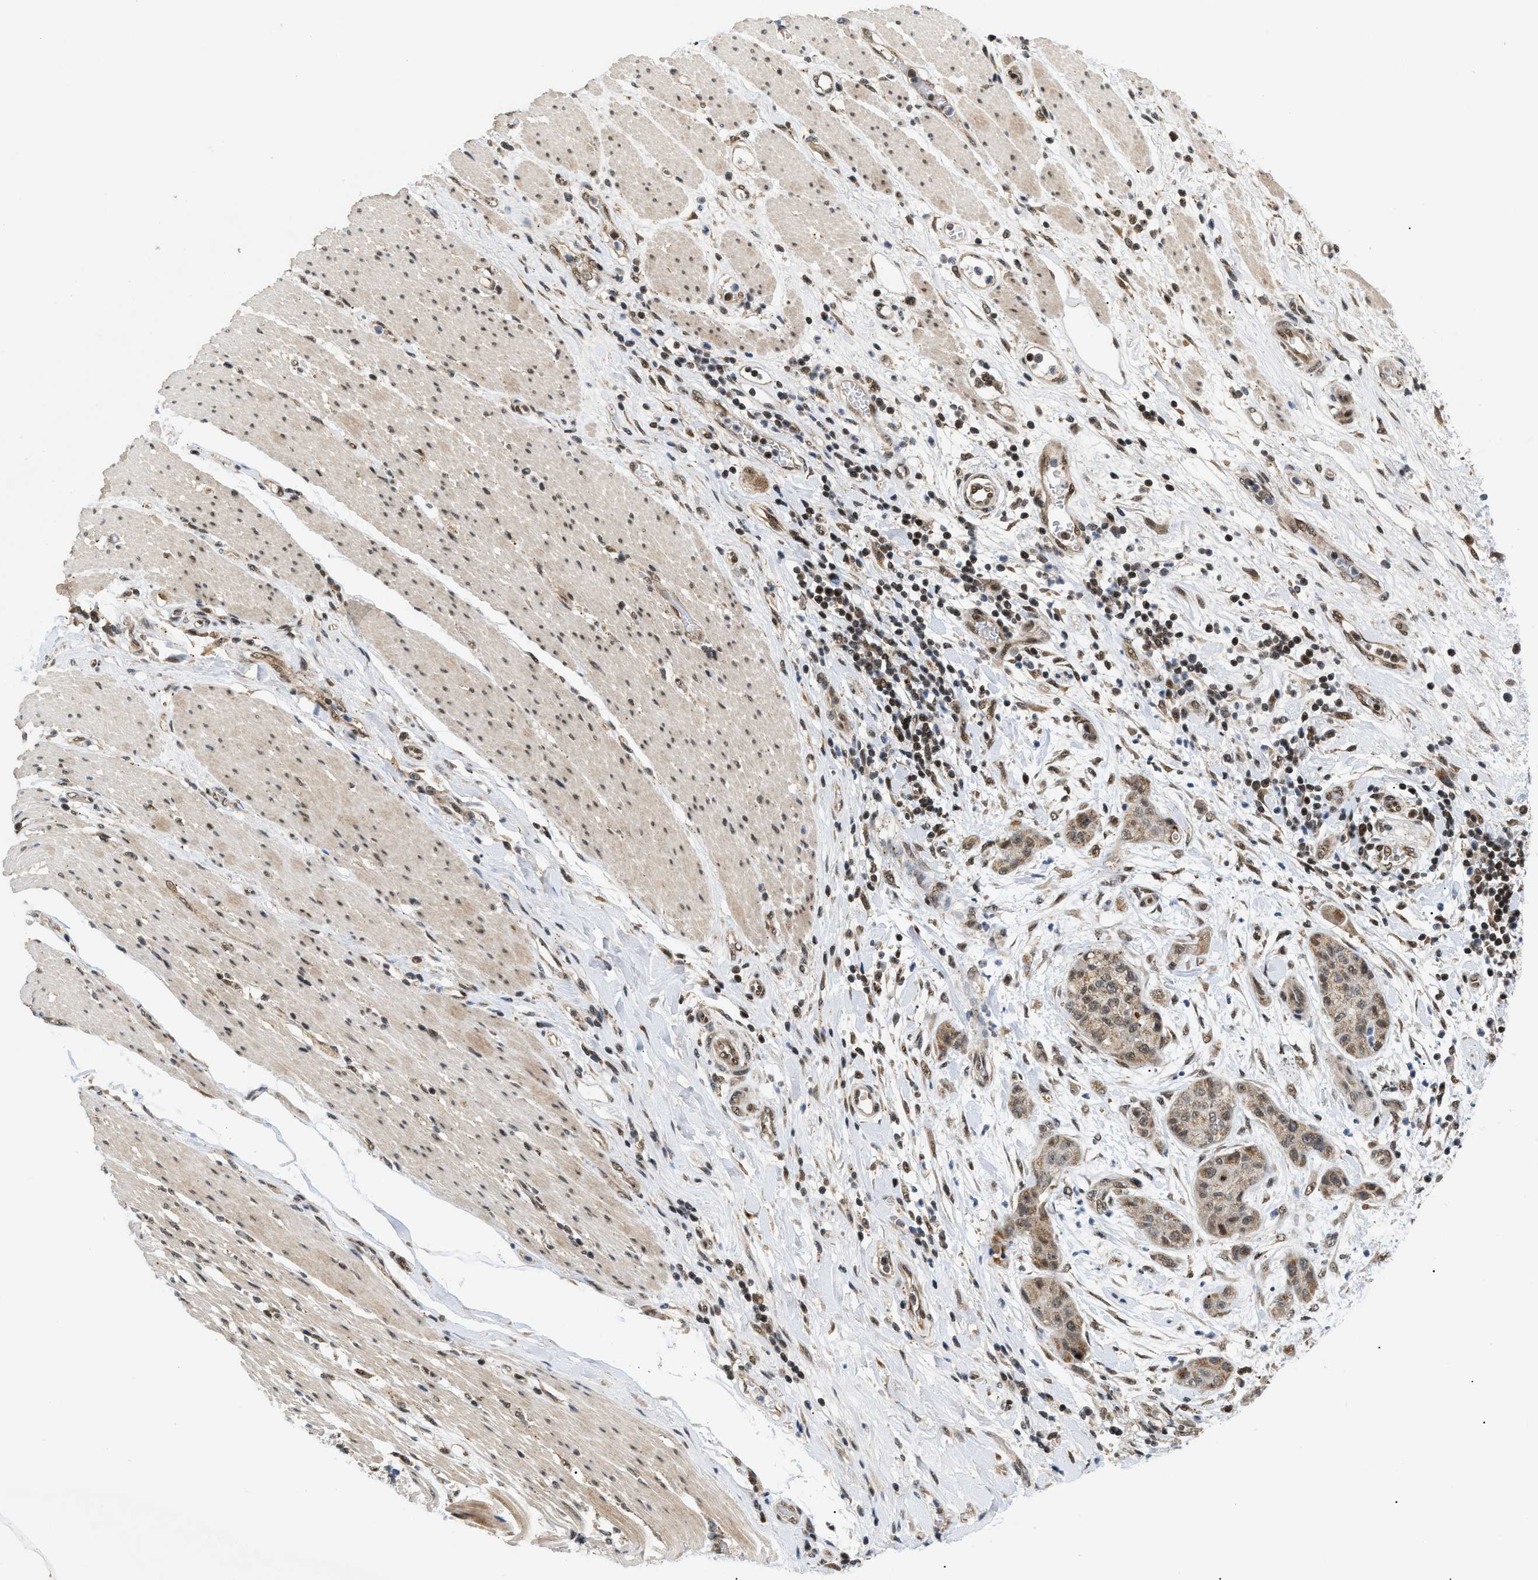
{"staining": {"intensity": "moderate", "quantity": ">75%", "location": "cytoplasmic/membranous"}, "tissue": "pancreatic cancer", "cell_type": "Tumor cells", "image_type": "cancer", "snomed": [{"axis": "morphology", "description": "Adenocarcinoma, NOS"}, {"axis": "topography", "description": "Pancreas"}], "caption": "A medium amount of moderate cytoplasmic/membranous positivity is identified in approximately >75% of tumor cells in adenocarcinoma (pancreatic) tissue.", "gene": "ZBTB11", "patient": {"sex": "female", "age": 78}}